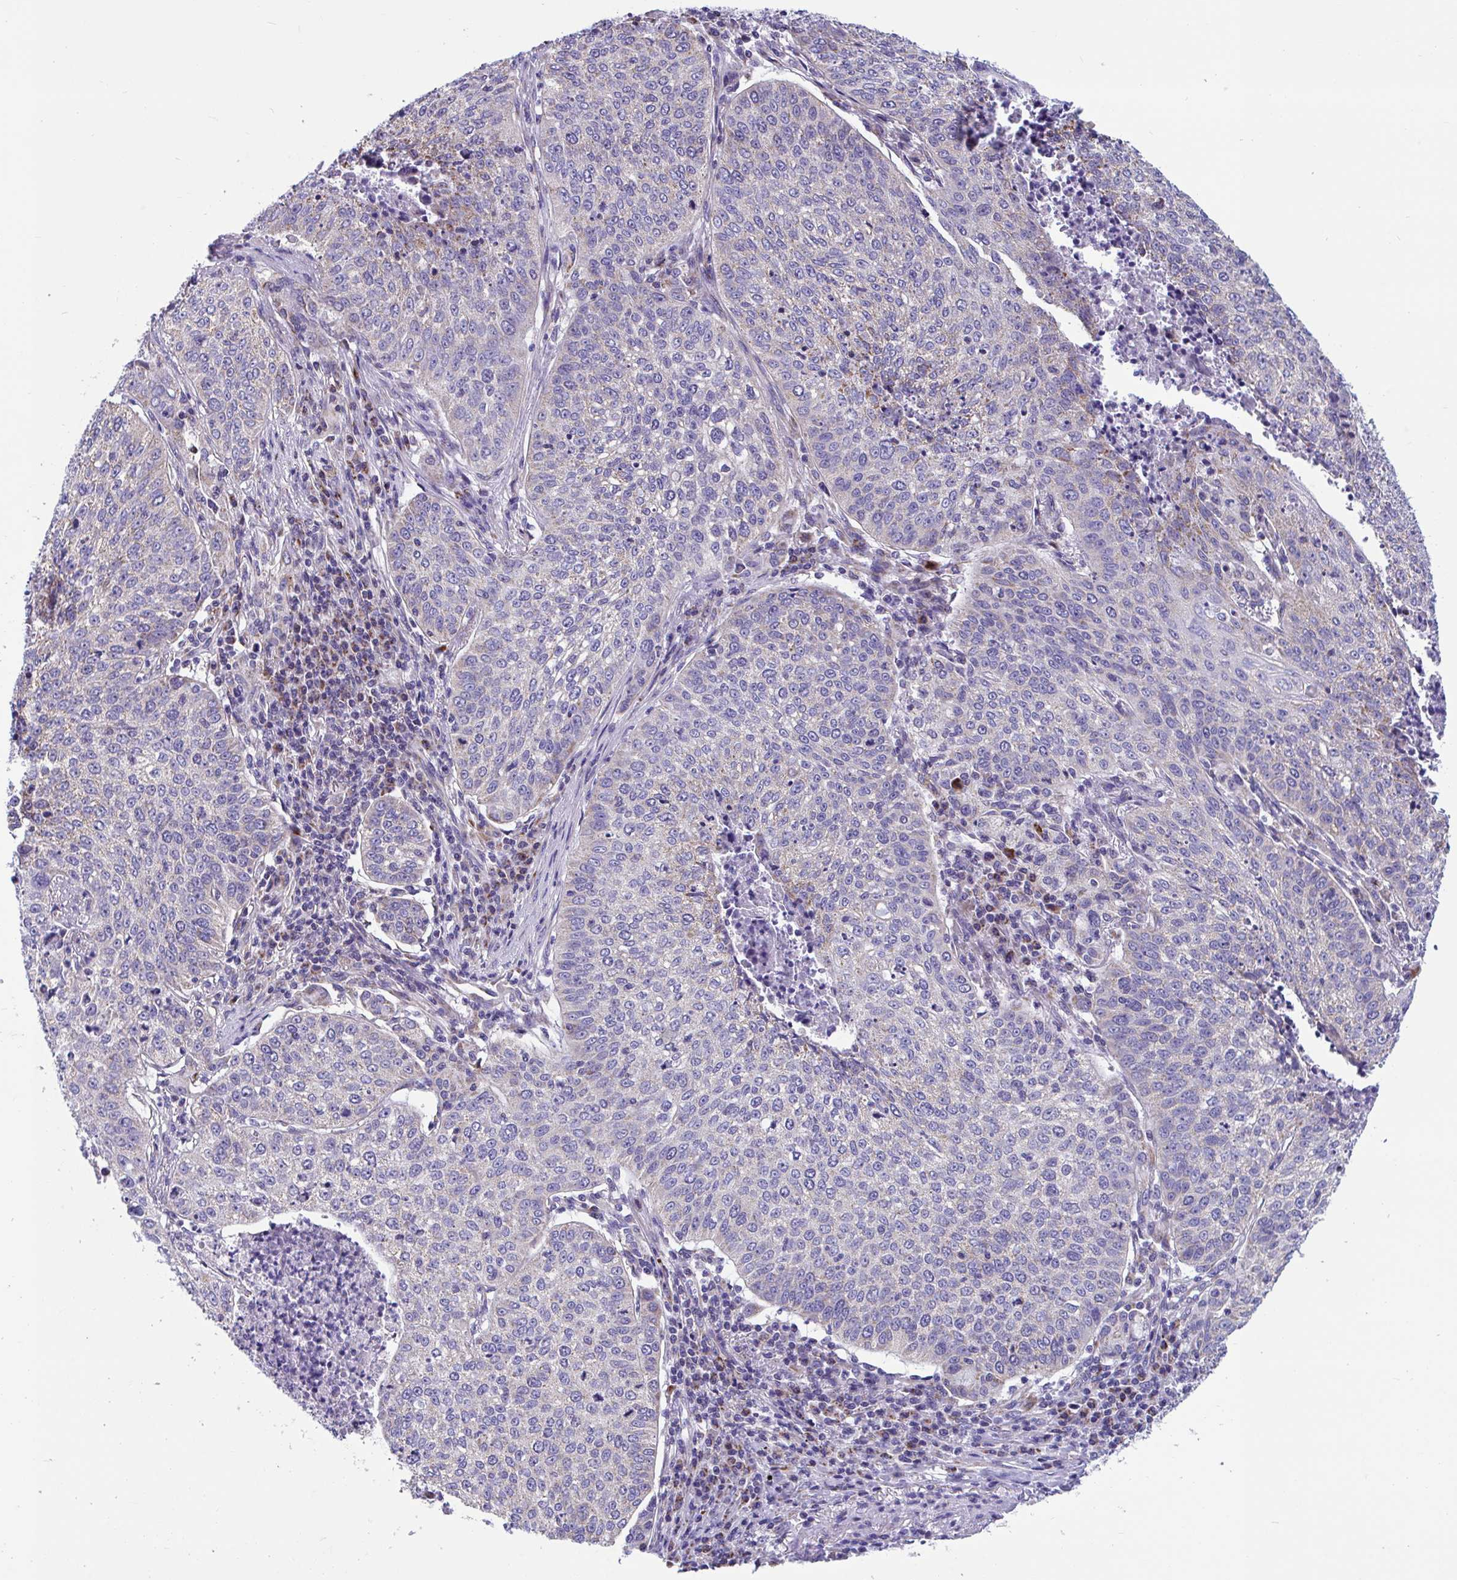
{"staining": {"intensity": "weak", "quantity": "25%-75%", "location": "cytoplasmic/membranous"}, "tissue": "lung cancer", "cell_type": "Tumor cells", "image_type": "cancer", "snomed": [{"axis": "morphology", "description": "Squamous cell carcinoma, NOS"}, {"axis": "topography", "description": "Lung"}], "caption": "An immunohistochemistry micrograph of tumor tissue is shown. Protein staining in brown labels weak cytoplasmic/membranous positivity in lung cancer within tumor cells. (DAB (3,3'-diaminobenzidine) = brown stain, brightfield microscopy at high magnification).", "gene": "OR13A1", "patient": {"sex": "male", "age": 63}}